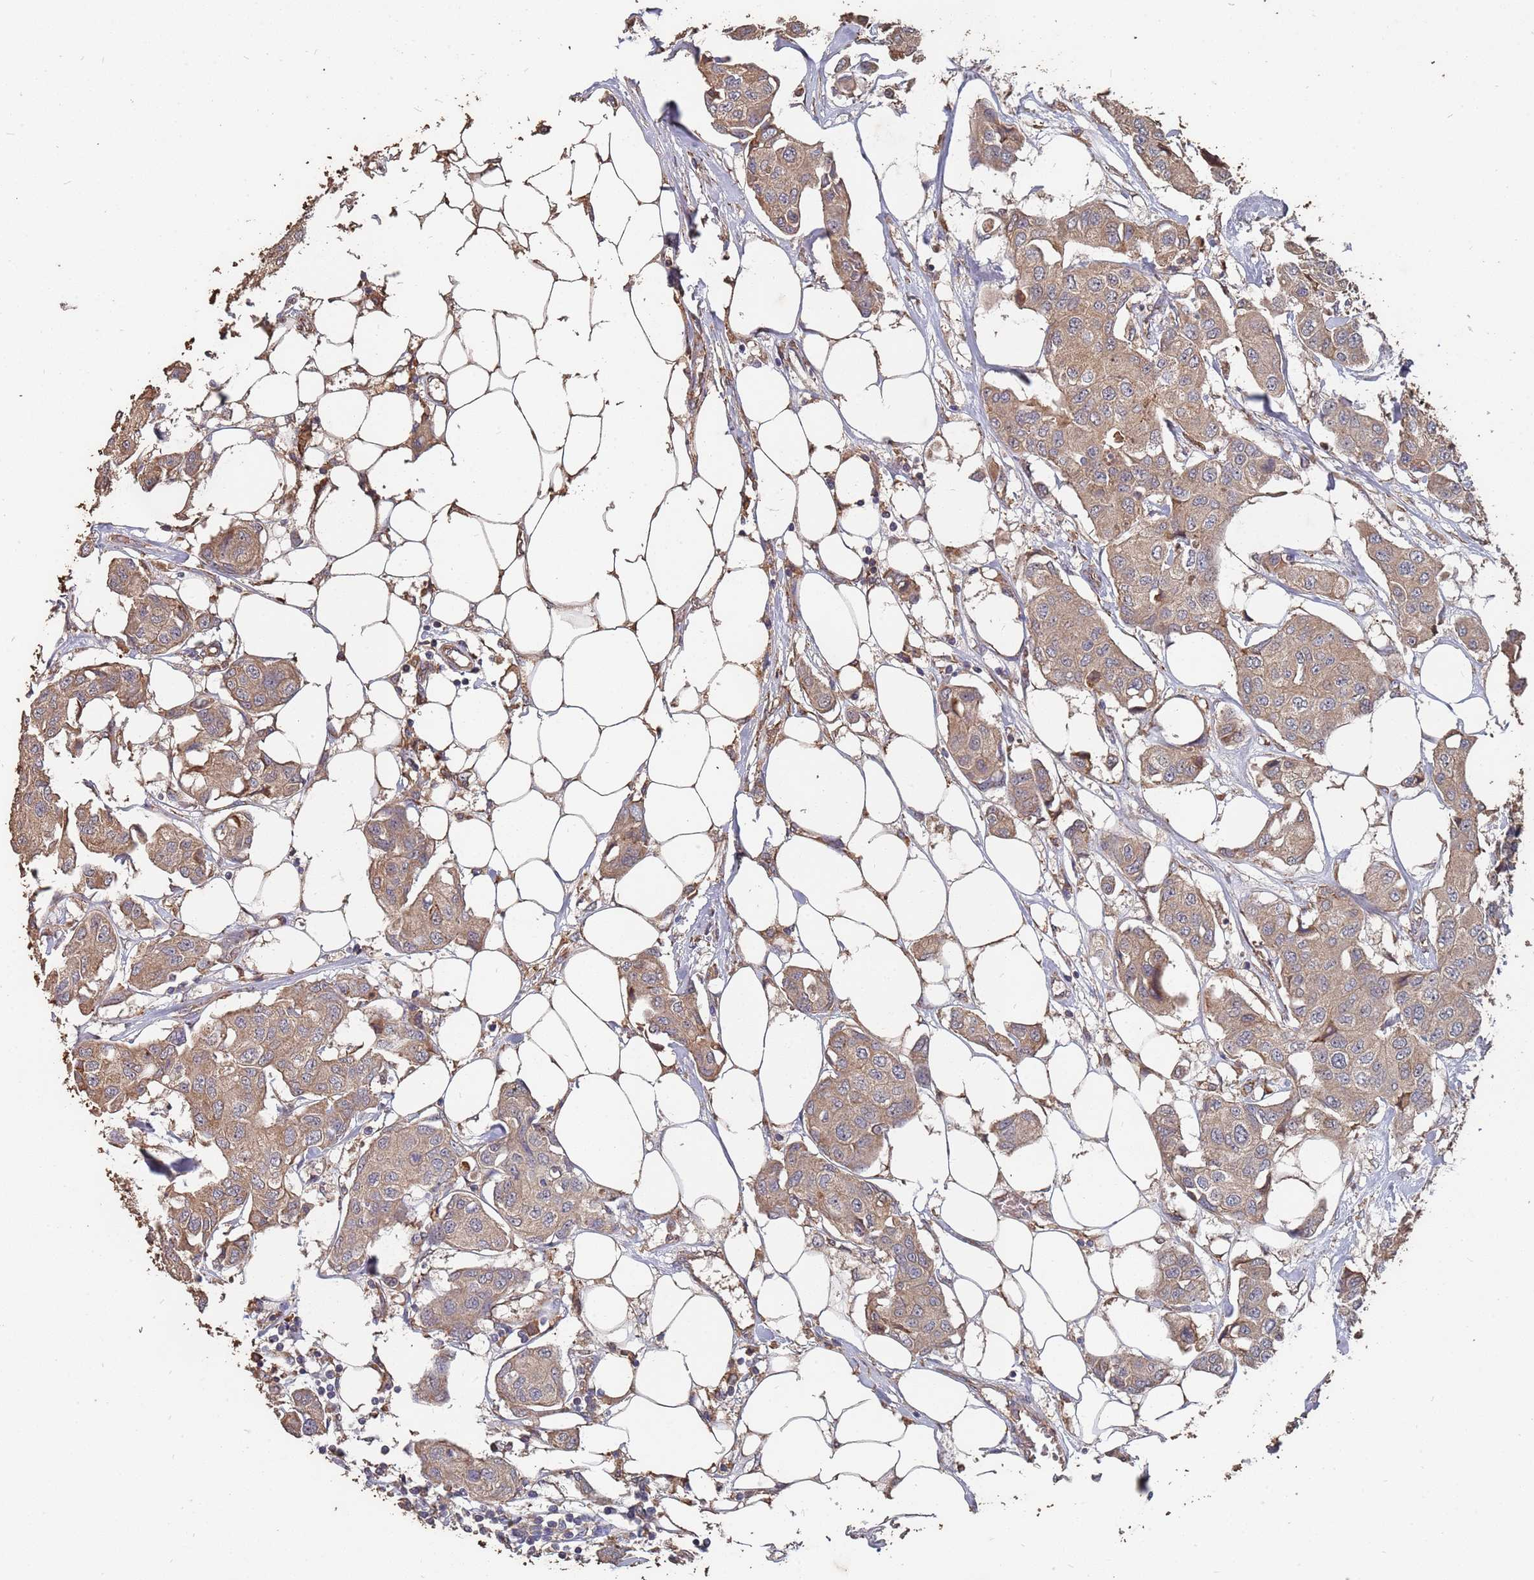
{"staining": {"intensity": "moderate", "quantity": ">75%", "location": "cytoplasmic/membranous"}, "tissue": "breast cancer", "cell_type": "Tumor cells", "image_type": "cancer", "snomed": [{"axis": "morphology", "description": "Duct carcinoma"}, {"axis": "topography", "description": "Breast"}, {"axis": "topography", "description": "Lymph node"}], "caption": "IHC histopathology image of breast infiltrating ductal carcinoma stained for a protein (brown), which shows medium levels of moderate cytoplasmic/membranous staining in about >75% of tumor cells.", "gene": "ATG5", "patient": {"sex": "female", "age": 80}}